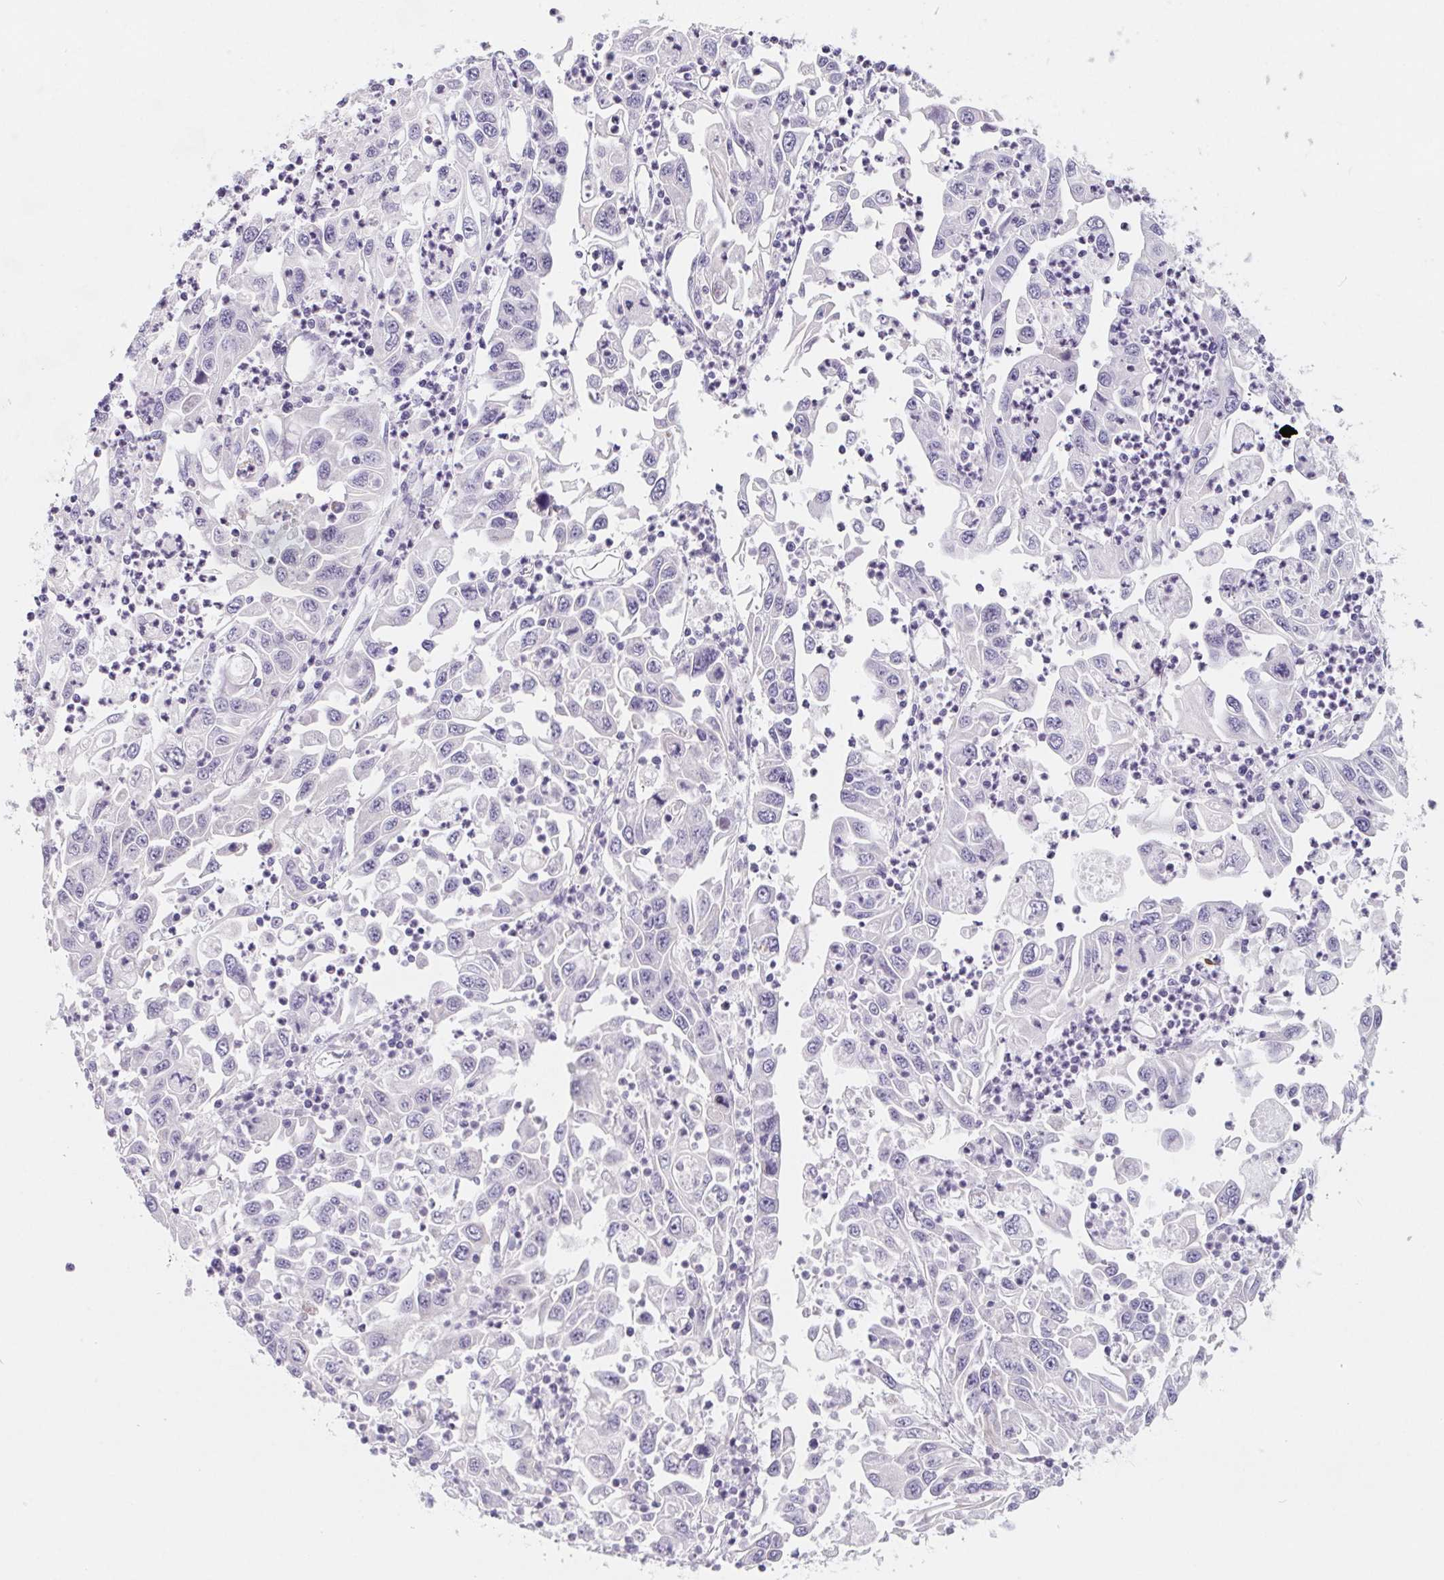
{"staining": {"intensity": "negative", "quantity": "none", "location": "none"}, "tissue": "endometrial cancer", "cell_type": "Tumor cells", "image_type": "cancer", "snomed": [{"axis": "morphology", "description": "Adenocarcinoma, NOS"}, {"axis": "topography", "description": "Uterus"}], "caption": "The photomicrograph shows no significant positivity in tumor cells of endometrial cancer.", "gene": "FDX1", "patient": {"sex": "female", "age": 62}}